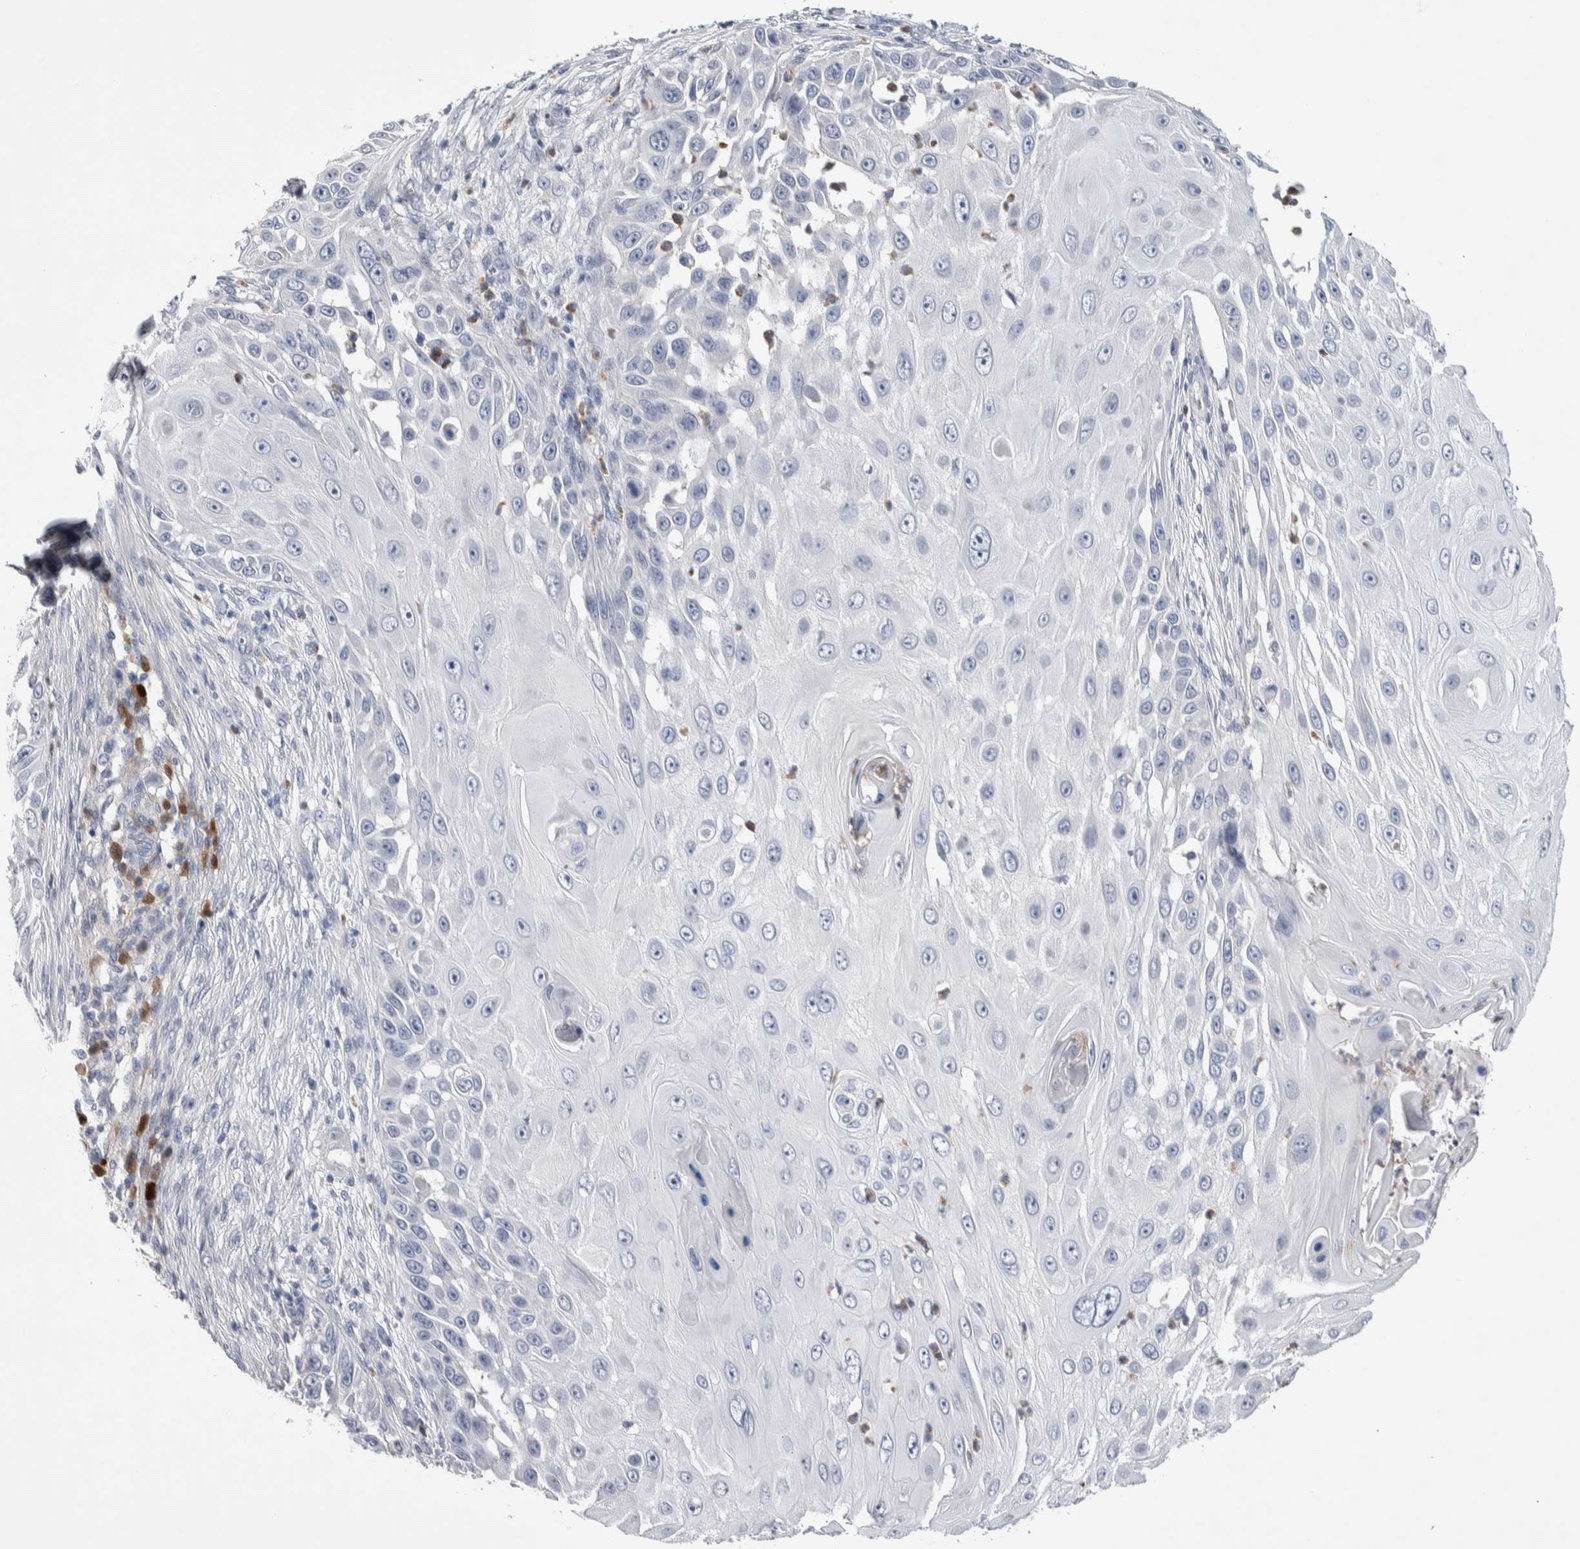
{"staining": {"intensity": "negative", "quantity": "none", "location": "none"}, "tissue": "skin cancer", "cell_type": "Tumor cells", "image_type": "cancer", "snomed": [{"axis": "morphology", "description": "Squamous cell carcinoma, NOS"}, {"axis": "topography", "description": "Skin"}], "caption": "Immunohistochemistry (IHC) image of neoplastic tissue: human squamous cell carcinoma (skin) stained with DAB (3,3'-diaminobenzidine) reveals no significant protein expression in tumor cells.", "gene": "LURAP1L", "patient": {"sex": "female", "age": 44}}